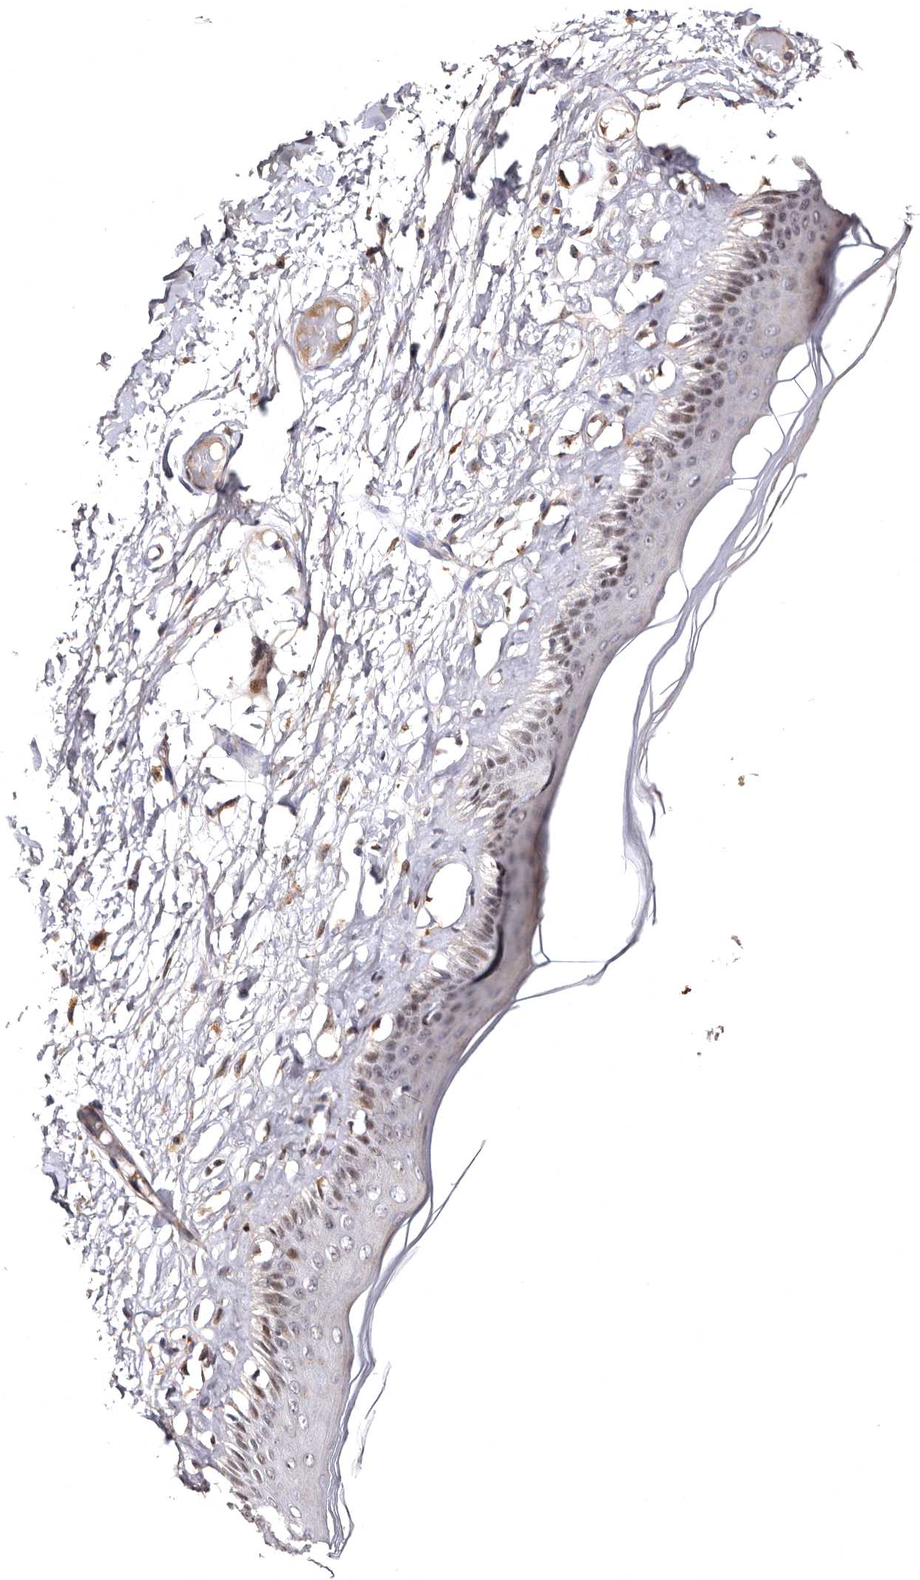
{"staining": {"intensity": "moderate", "quantity": "<25%", "location": "cytoplasmic/membranous"}, "tissue": "skin", "cell_type": "Epidermal cells", "image_type": "normal", "snomed": [{"axis": "morphology", "description": "Normal tissue, NOS"}, {"axis": "topography", "description": "Vulva"}], "caption": "A brown stain highlights moderate cytoplasmic/membranous positivity of a protein in epidermal cells of normal human skin. (brown staining indicates protein expression, while blue staining denotes nuclei).", "gene": "FAM91A1", "patient": {"sex": "female", "age": 73}}